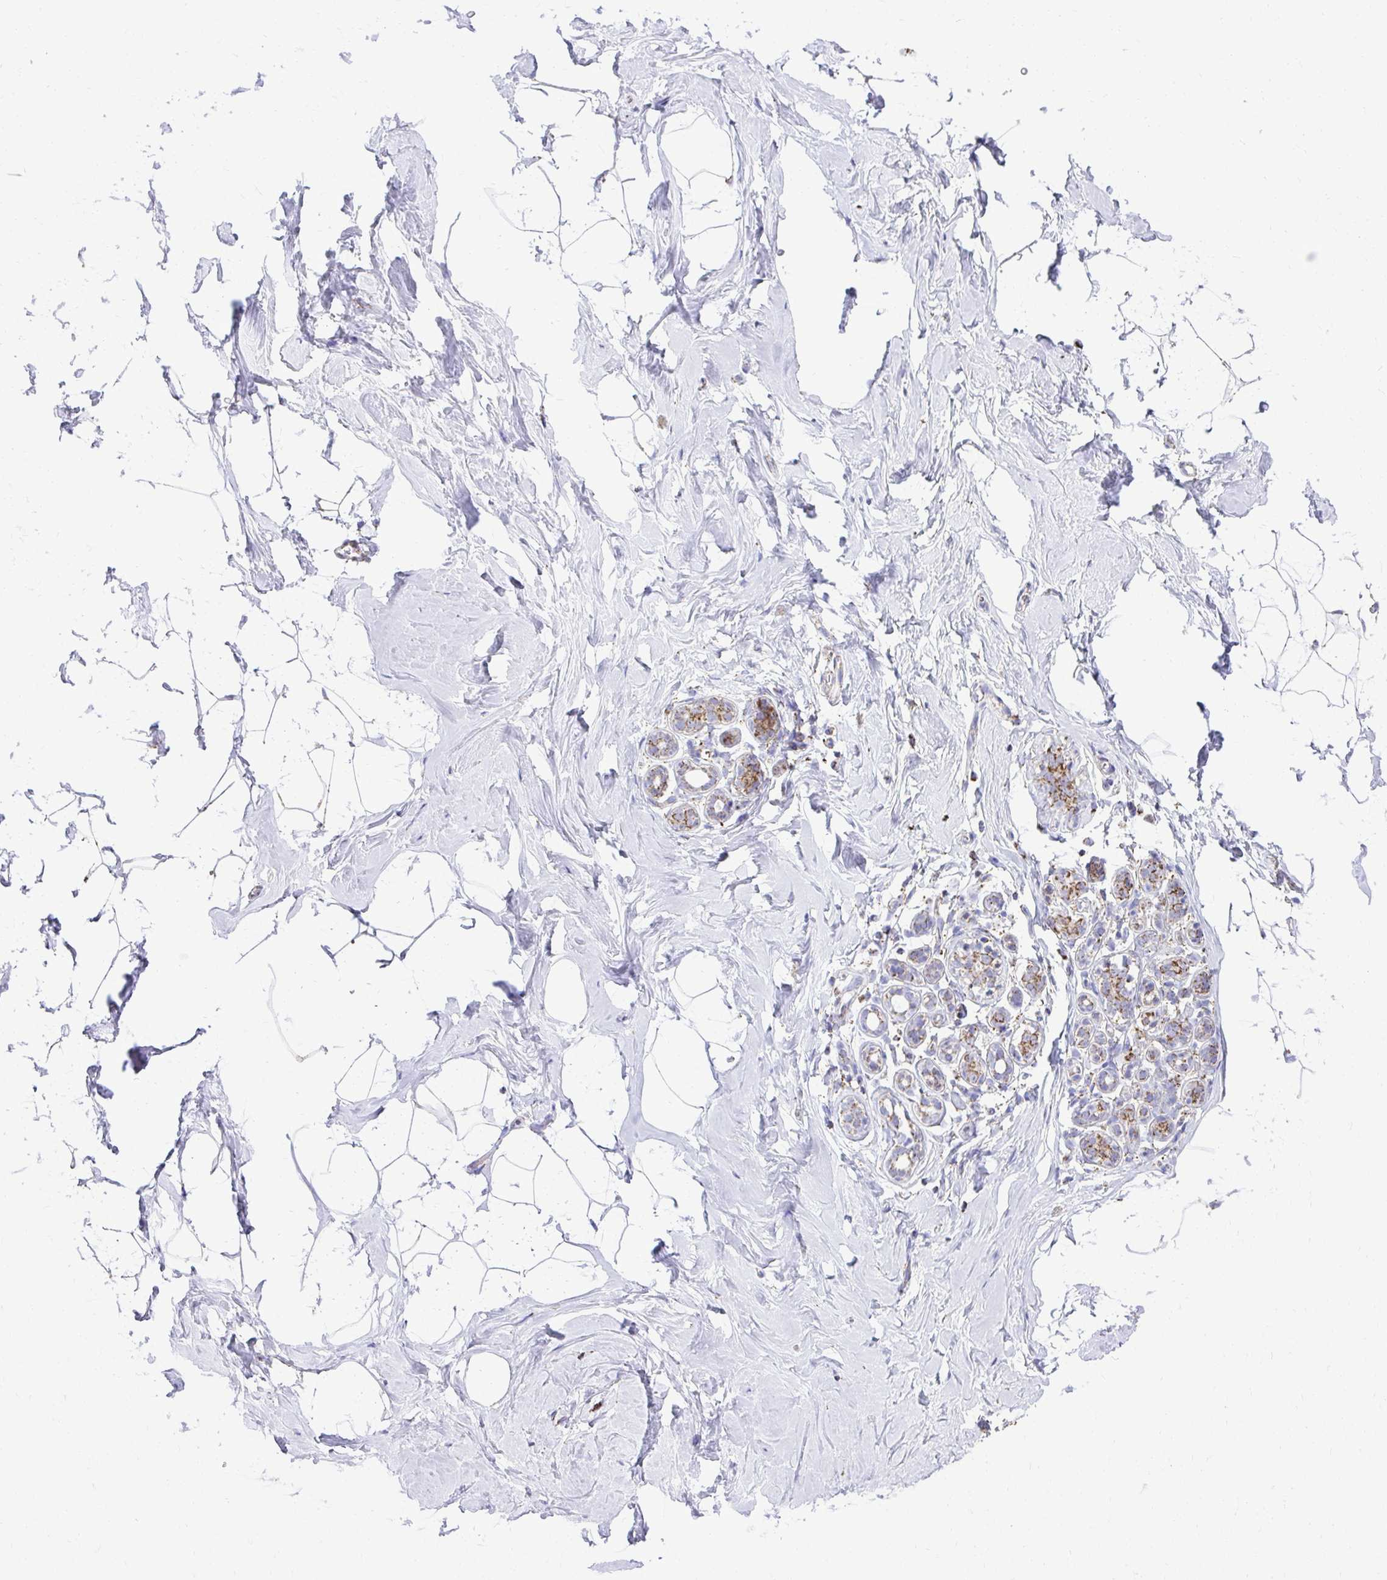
{"staining": {"intensity": "negative", "quantity": "none", "location": "none"}, "tissue": "breast", "cell_type": "Adipocytes", "image_type": "normal", "snomed": [{"axis": "morphology", "description": "Normal tissue, NOS"}, {"axis": "topography", "description": "Breast"}], "caption": "DAB immunohistochemical staining of benign breast demonstrates no significant staining in adipocytes. The staining is performed using DAB (3,3'-diaminobenzidine) brown chromogen with nuclei counter-stained in using hematoxylin.", "gene": "MPZL2", "patient": {"sex": "female", "age": 32}}